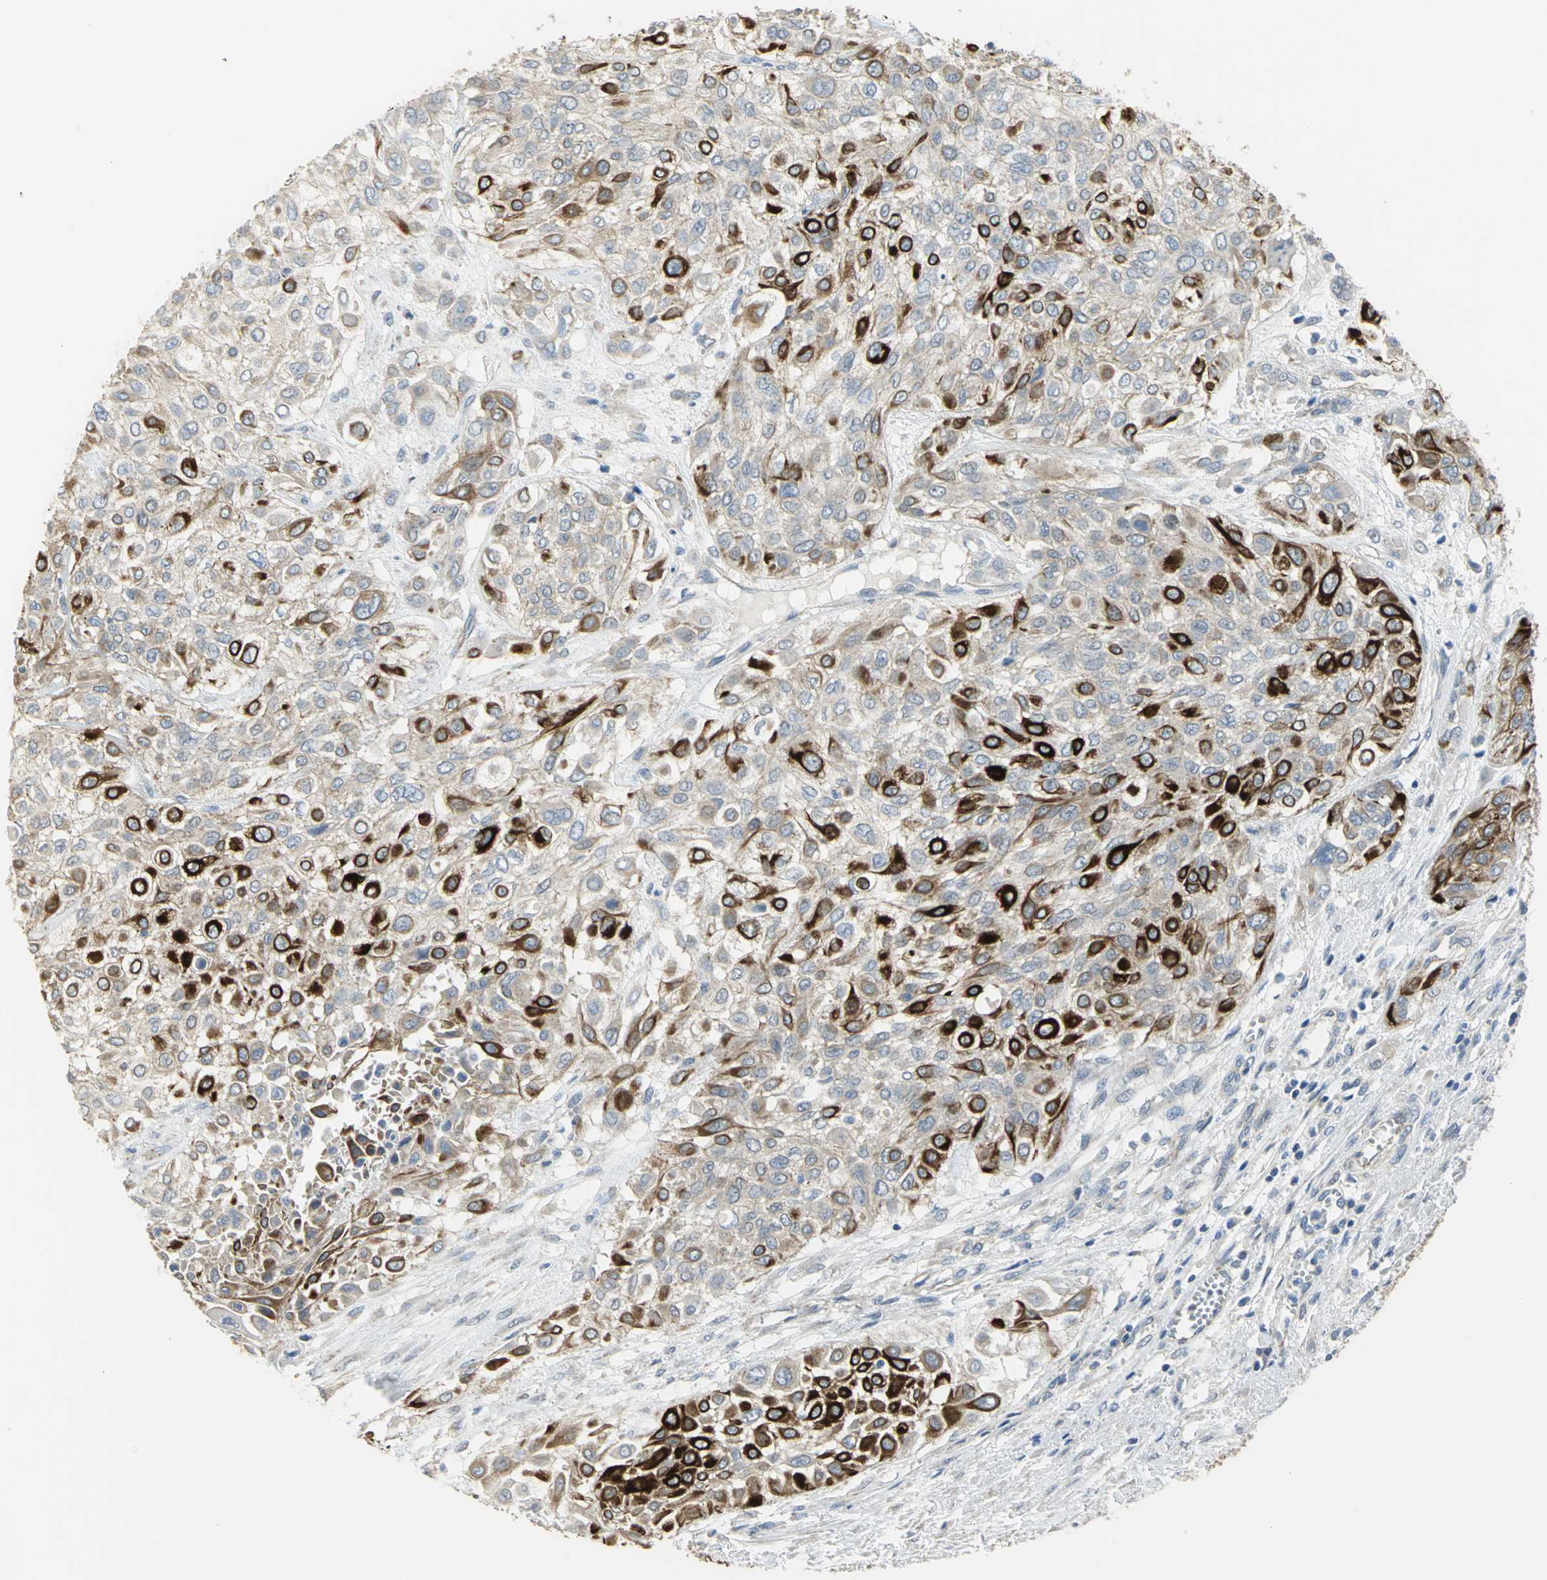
{"staining": {"intensity": "strong", "quantity": "25%-75%", "location": "cytoplasmic/membranous"}, "tissue": "urothelial cancer", "cell_type": "Tumor cells", "image_type": "cancer", "snomed": [{"axis": "morphology", "description": "Urothelial carcinoma, High grade"}, {"axis": "topography", "description": "Urinary bladder"}], "caption": "Urothelial cancer stained for a protein exhibits strong cytoplasmic/membranous positivity in tumor cells.", "gene": "HTR1F", "patient": {"sex": "male", "age": 57}}